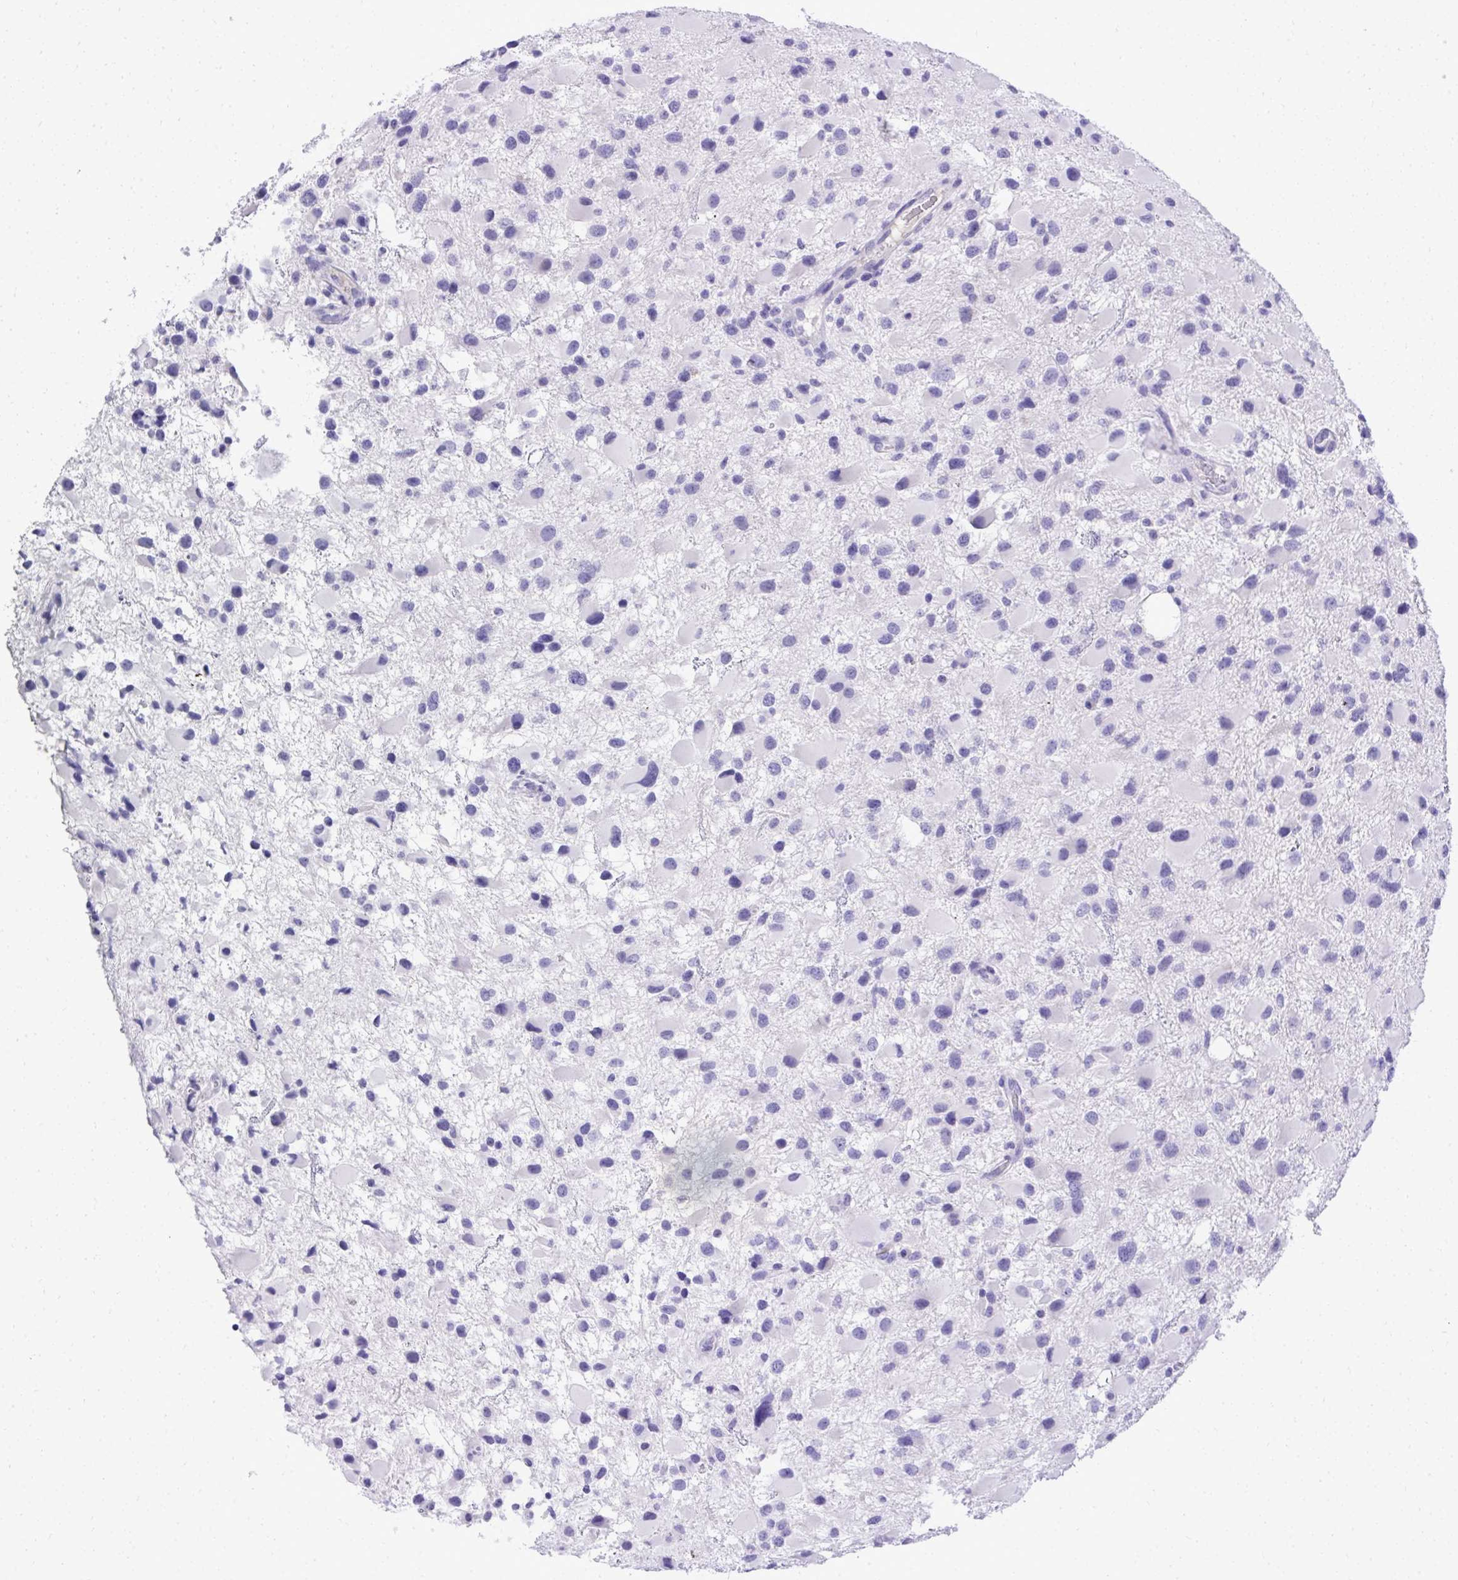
{"staining": {"intensity": "negative", "quantity": "none", "location": "none"}, "tissue": "glioma", "cell_type": "Tumor cells", "image_type": "cancer", "snomed": [{"axis": "morphology", "description": "Glioma, malignant, High grade"}, {"axis": "topography", "description": "Brain"}], "caption": "A micrograph of malignant high-grade glioma stained for a protein shows no brown staining in tumor cells. (IHC, brightfield microscopy, high magnification).", "gene": "ST6GALNAC3", "patient": {"sex": "female", "age": 40}}